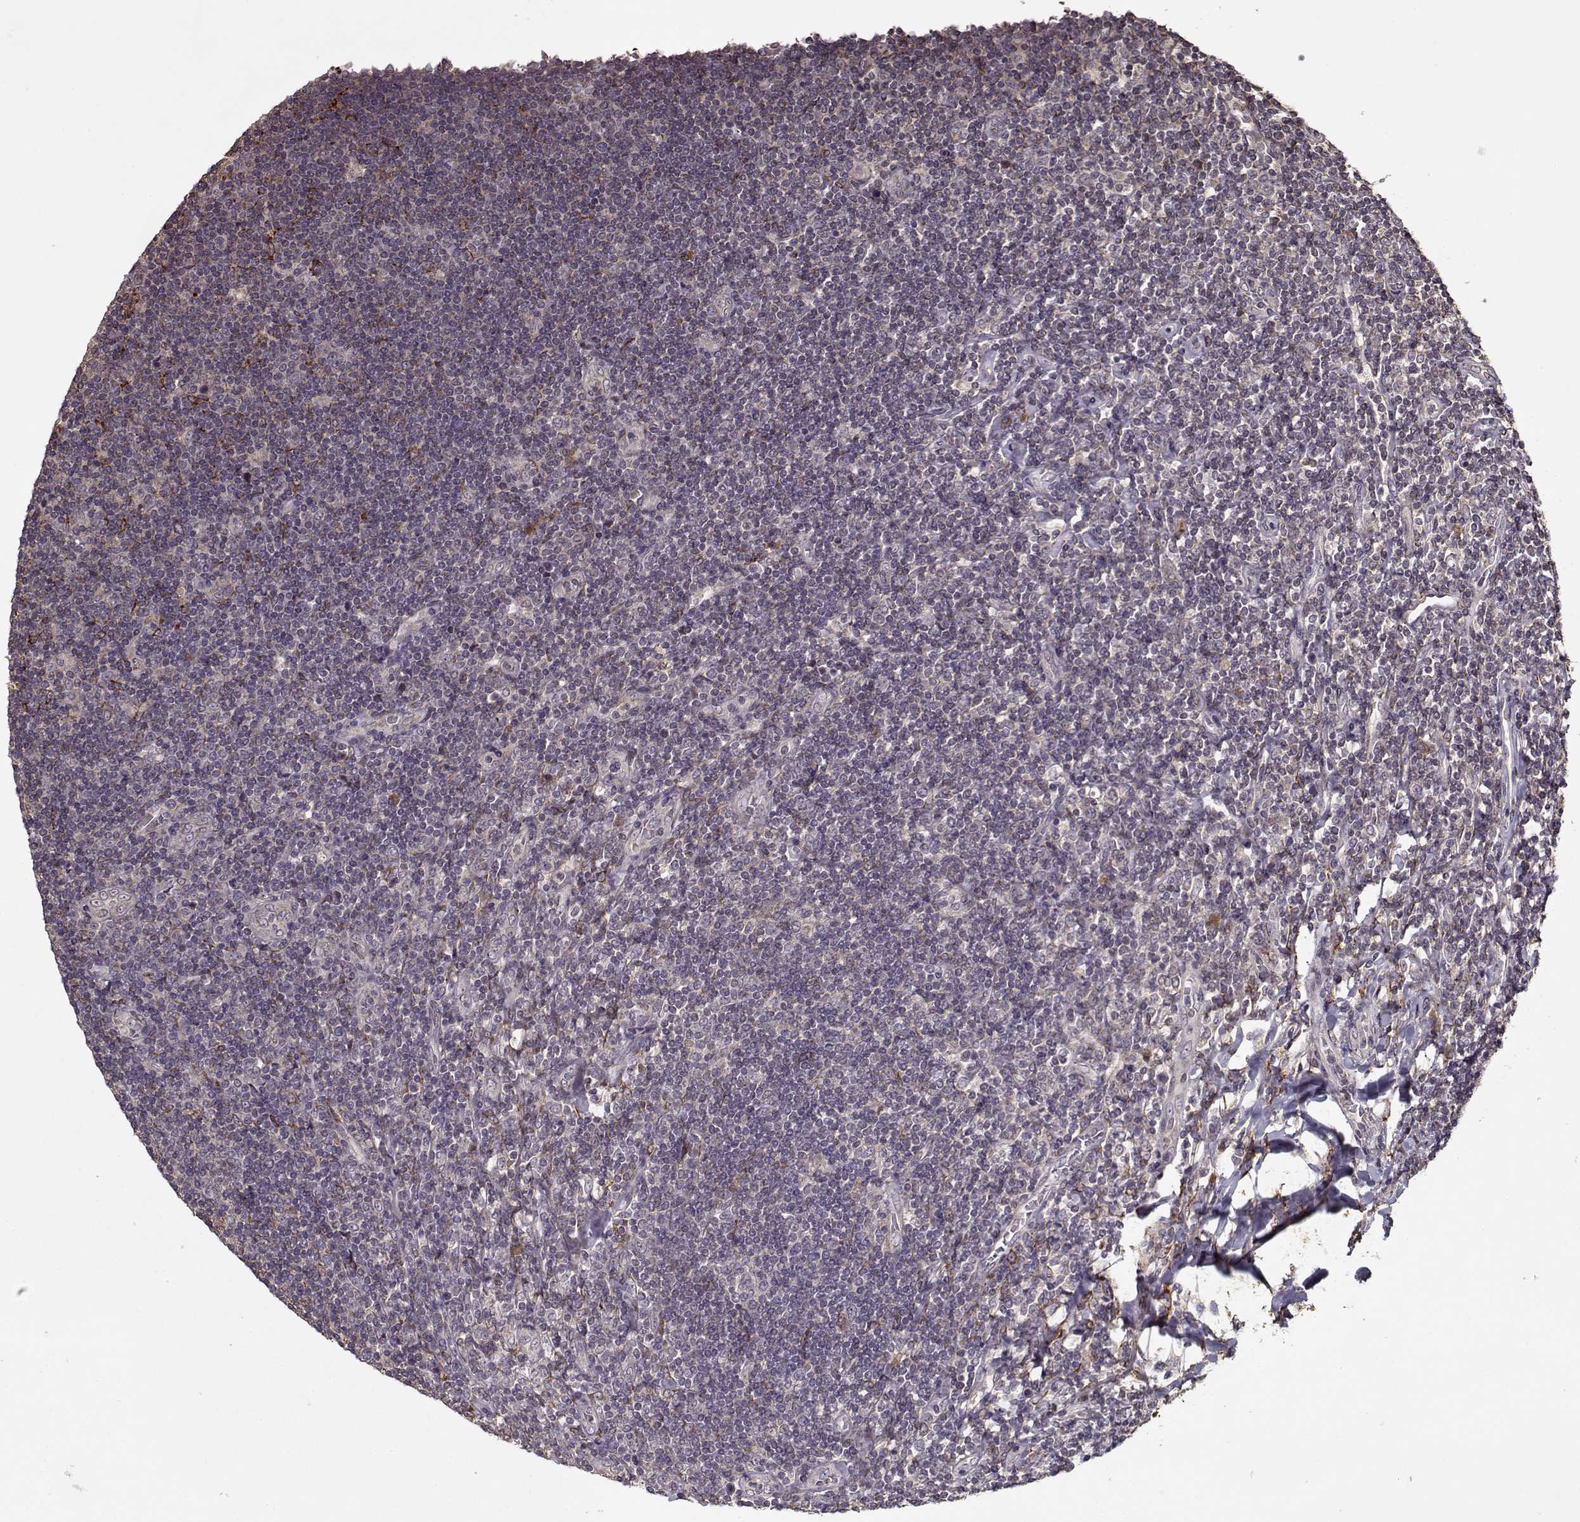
{"staining": {"intensity": "negative", "quantity": "none", "location": "none"}, "tissue": "lymphoma", "cell_type": "Tumor cells", "image_type": "cancer", "snomed": [{"axis": "morphology", "description": "Hodgkin's disease, NOS"}, {"axis": "topography", "description": "Lymph node"}], "caption": "The histopathology image reveals no staining of tumor cells in lymphoma.", "gene": "IMMP1L", "patient": {"sex": "male", "age": 40}}